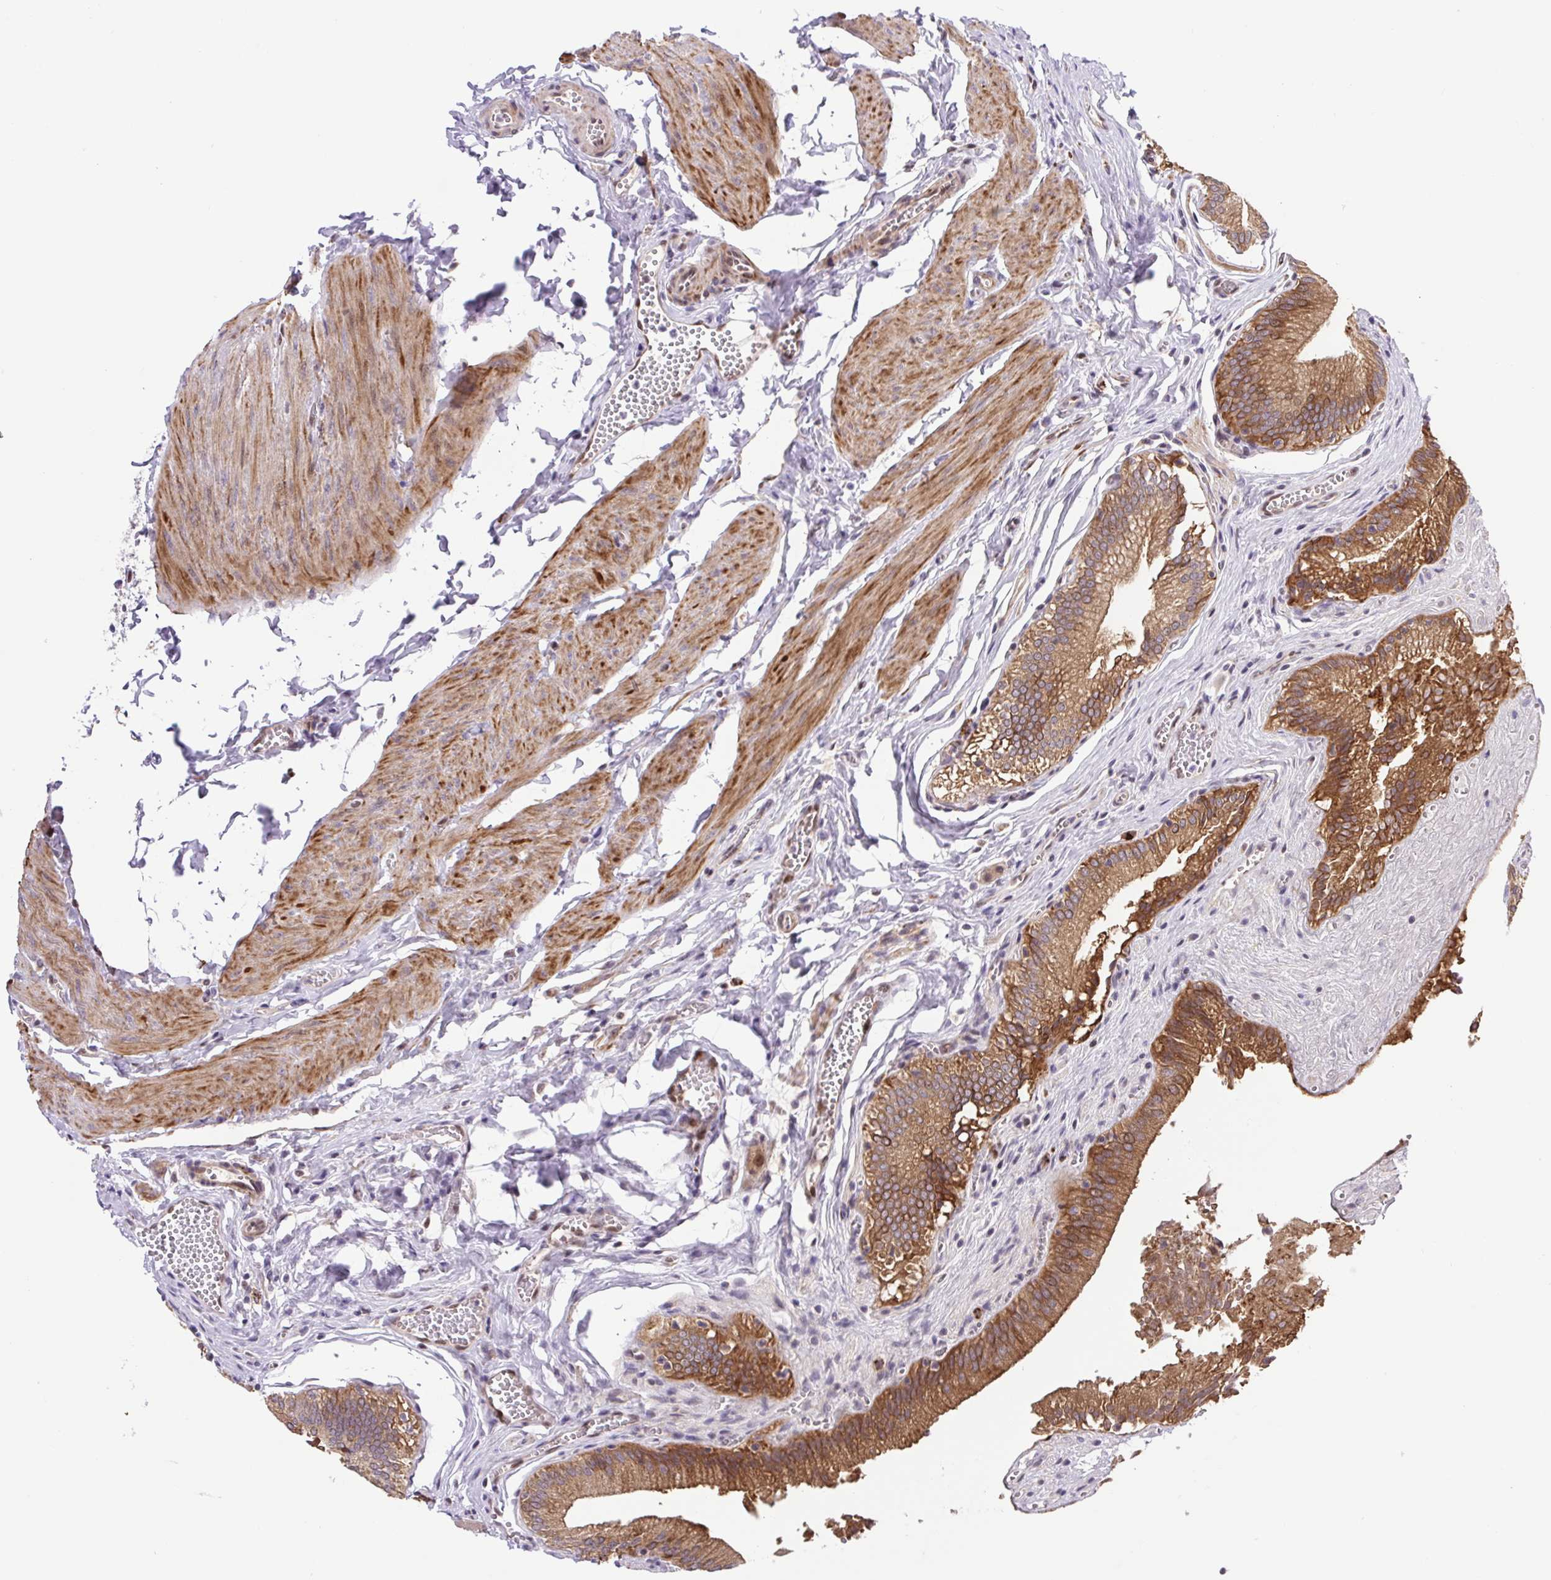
{"staining": {"intensity": "strong", "quantity": ">75%", "location": "cytoplasmic/membranous"}, "tissue": "gallbladder", "cell_type": "Glandular cells", "image_type": "normal", "snomed": [{"axis": "morphology", "description": "Normal tissue, NOS"}, {"axis": "topography", "description": "Gallbladder"}, {"axis": "topography", "description": "Peripheral nerve tissue"}], "caption": "Immunohistochemistry (DAB (3,3'-diaminobenzidine)) staining of normal human gallbladder exhibits strong cytoplasmic/membranous protein expression in about >75% of glandular cells.", "gene": "ERG", "patient": {"sex": "male", "age": 17}}